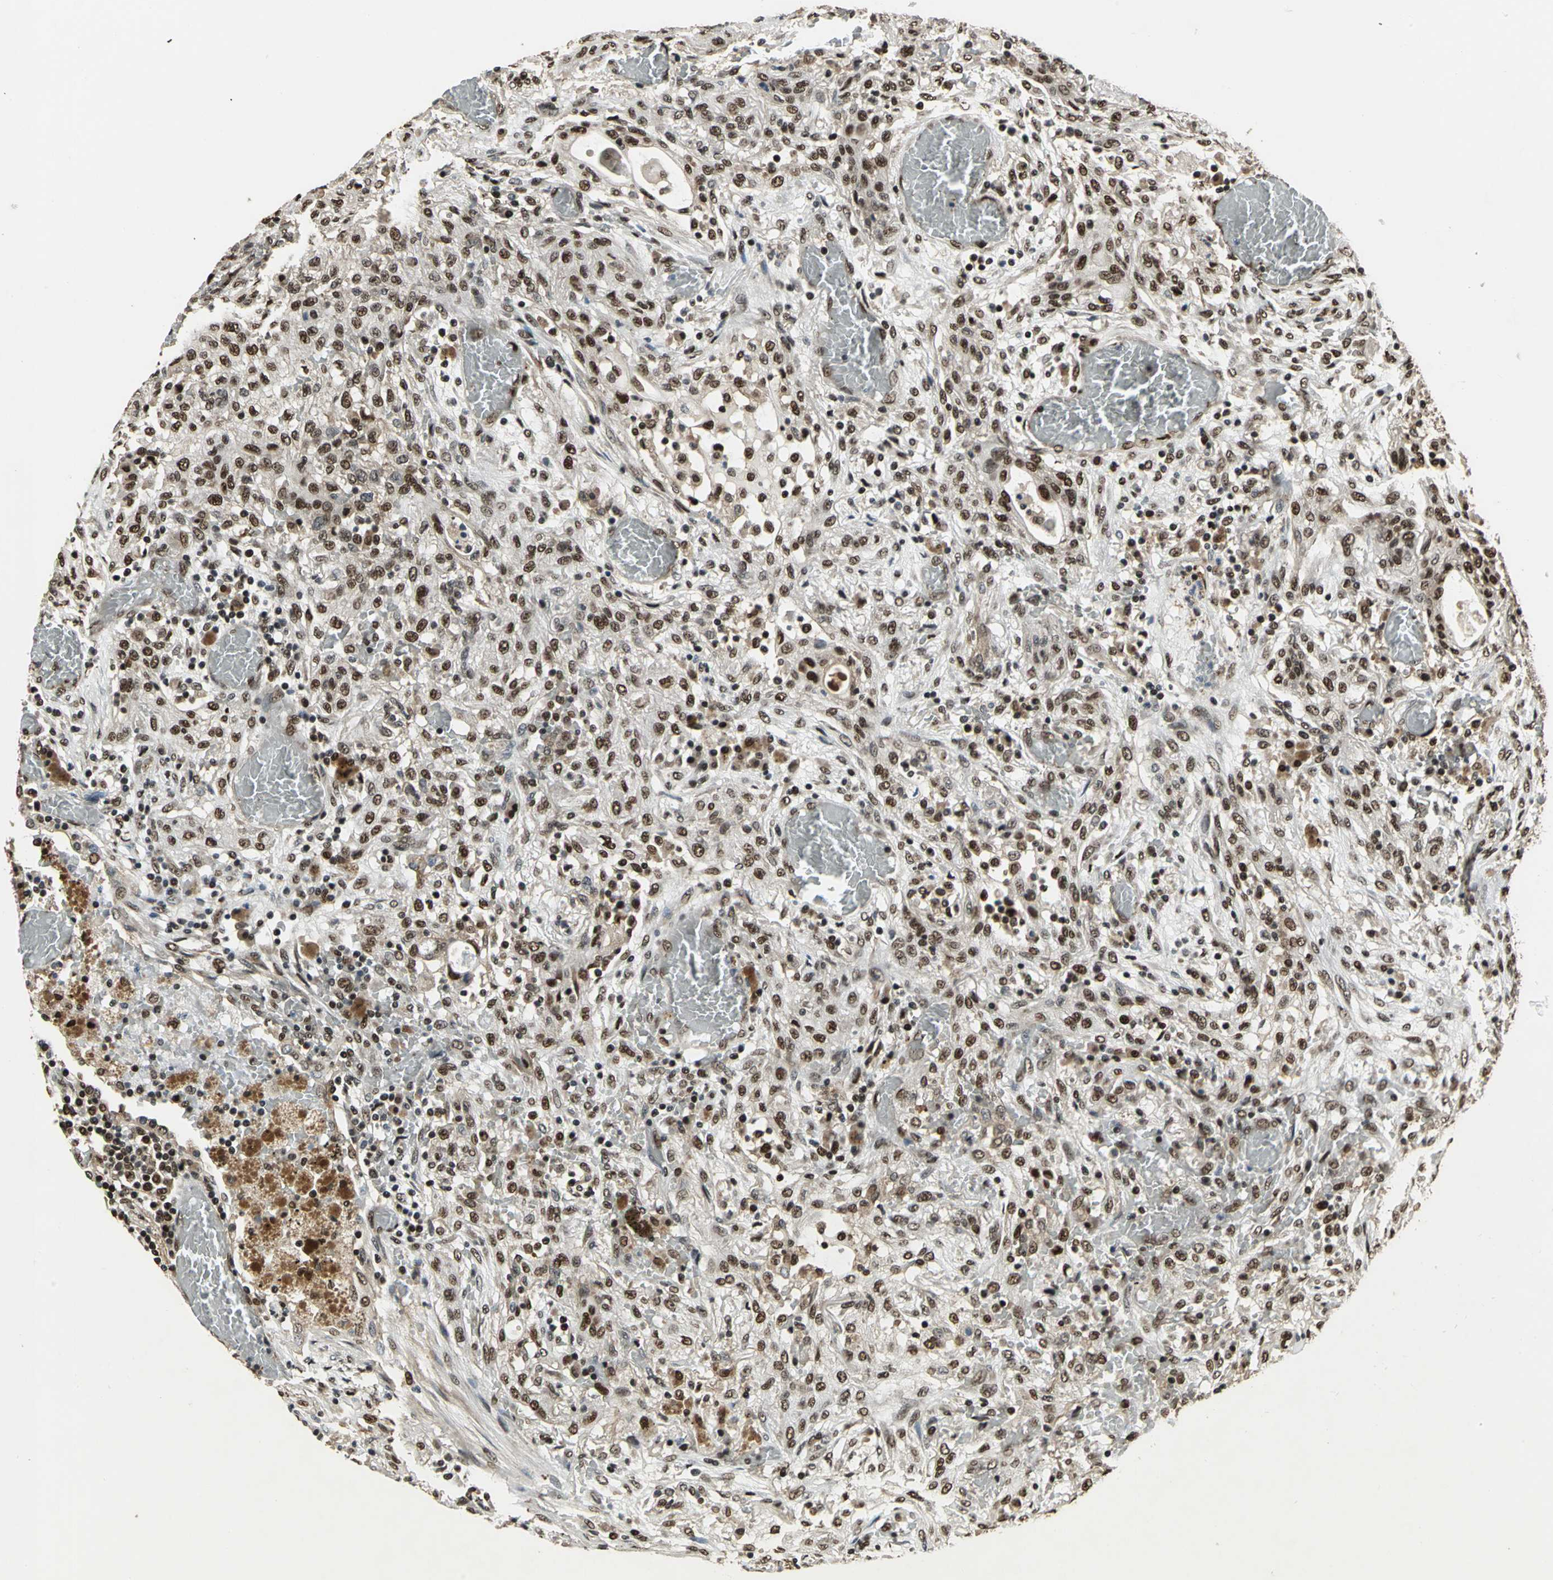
{"staining": {"intensity": "moderate", "quantity": ">75%", "location": "nuclear"}, "tissue": "lung cancer", "cell_type": "Tumor cells", "image_type": "cancer", "snomed": [{"axis": "morphology", "description": "Squamous cell carcinoma, NOS"}, {"axis": "topography", "description": "Lung"}], "caption": "Moderate nuclear protein staining is present in about >75% of tumor cells in squamous cell carcinoma (lung). The protein is shown in brown color, while the nuclei are stained blue.", "gene": "MIS18BP1", "patient": {"sex": "female", "age": 47}}